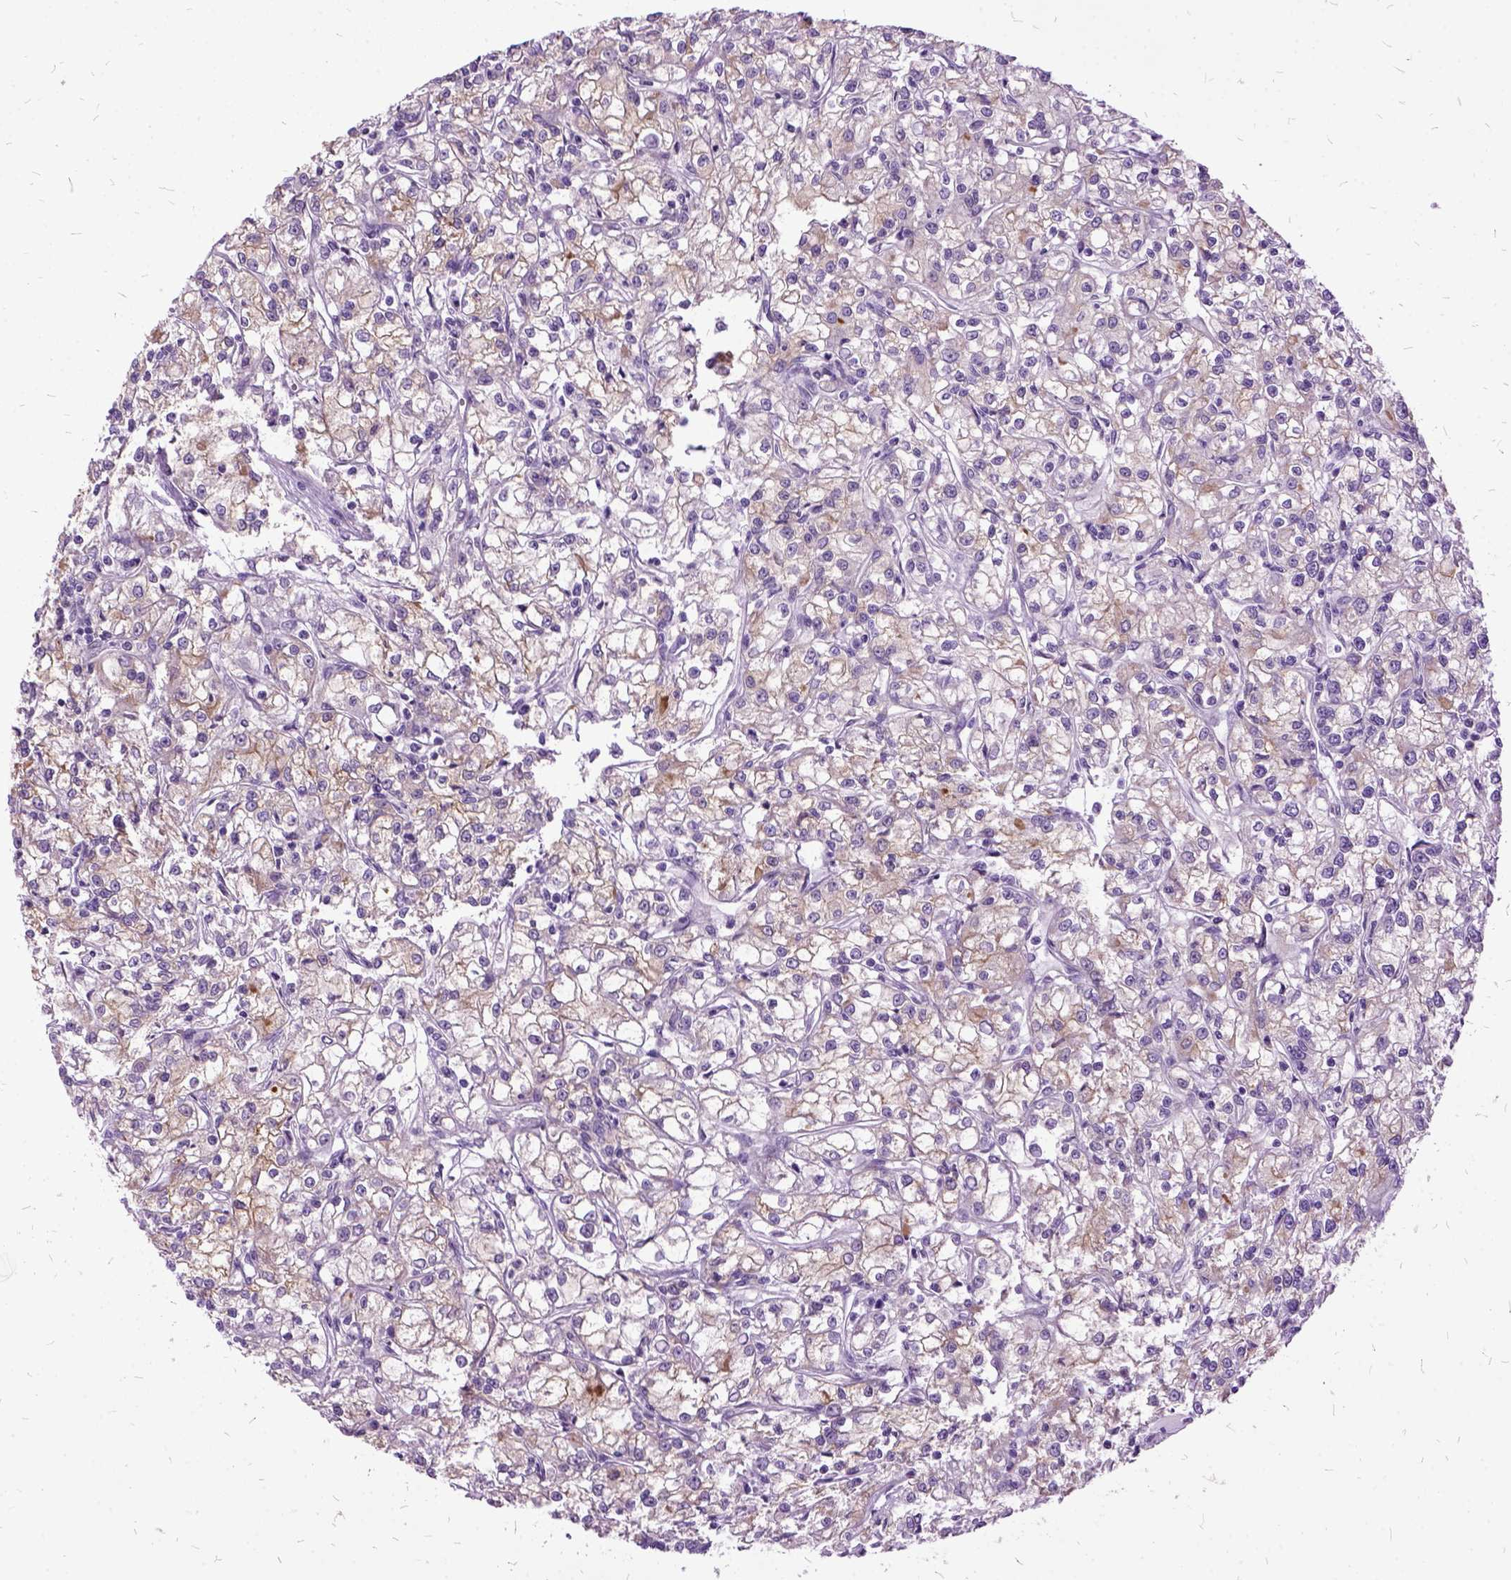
{"staining": {"intensity": "moderate", "quantity": ">75%", "location": "cytoplasmic/membranous"}, "tissue": "renal cancer", "cell_type": "Tumor cells", "image_type": "cancer", "snomed": [{"axis": "morphology", "description": "Adenocarcinoma, NOS"}, {"axis": "topography", "description": "Kidney"}], "caption": "The immunohistochemical stain labels moderate cytoplasmic/membranous positivity in tumor cells of renal adenocarcinoma tissue.", "gene": "MME", "patient": {"sex": "female", "age": 59}}